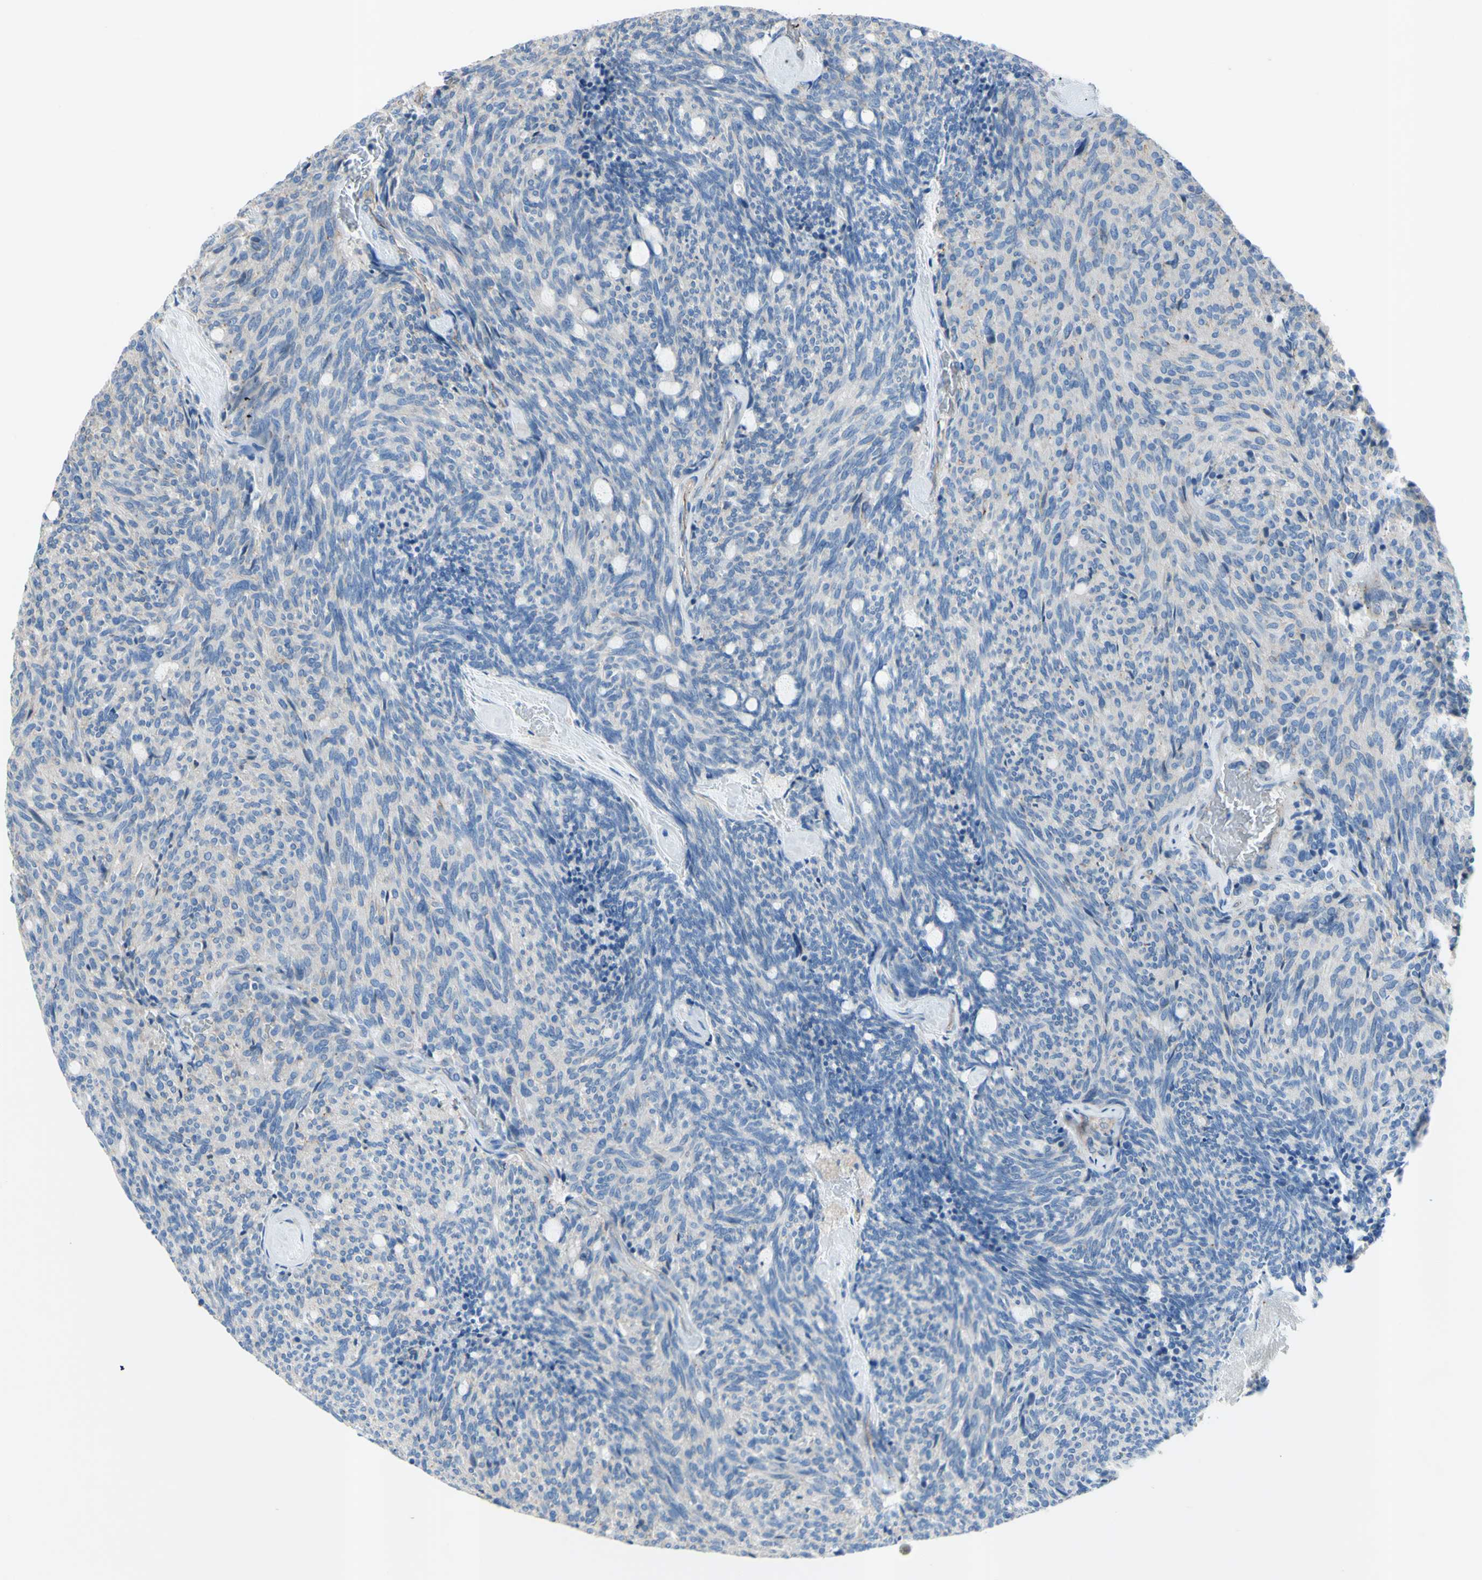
{"staining": {"intensity": "negative", "quantity": "none", "location": "none"}, "tissue": "carcinoid", "cell_type": "Tumor cells", "image_type": "cancer", "snomed": [{"axis": "morphology", "description": "Carcinoid, malignant, NOS"}, {"axis": "topography", "description": "Pancreas"}], "caption": "This is an immunohistochemistry (IHC) micrograph of carcinoid. There is no positivity in tumor cells.", "gene": "TMIGD2", "patient": {"sex": "female", "age": 54}}